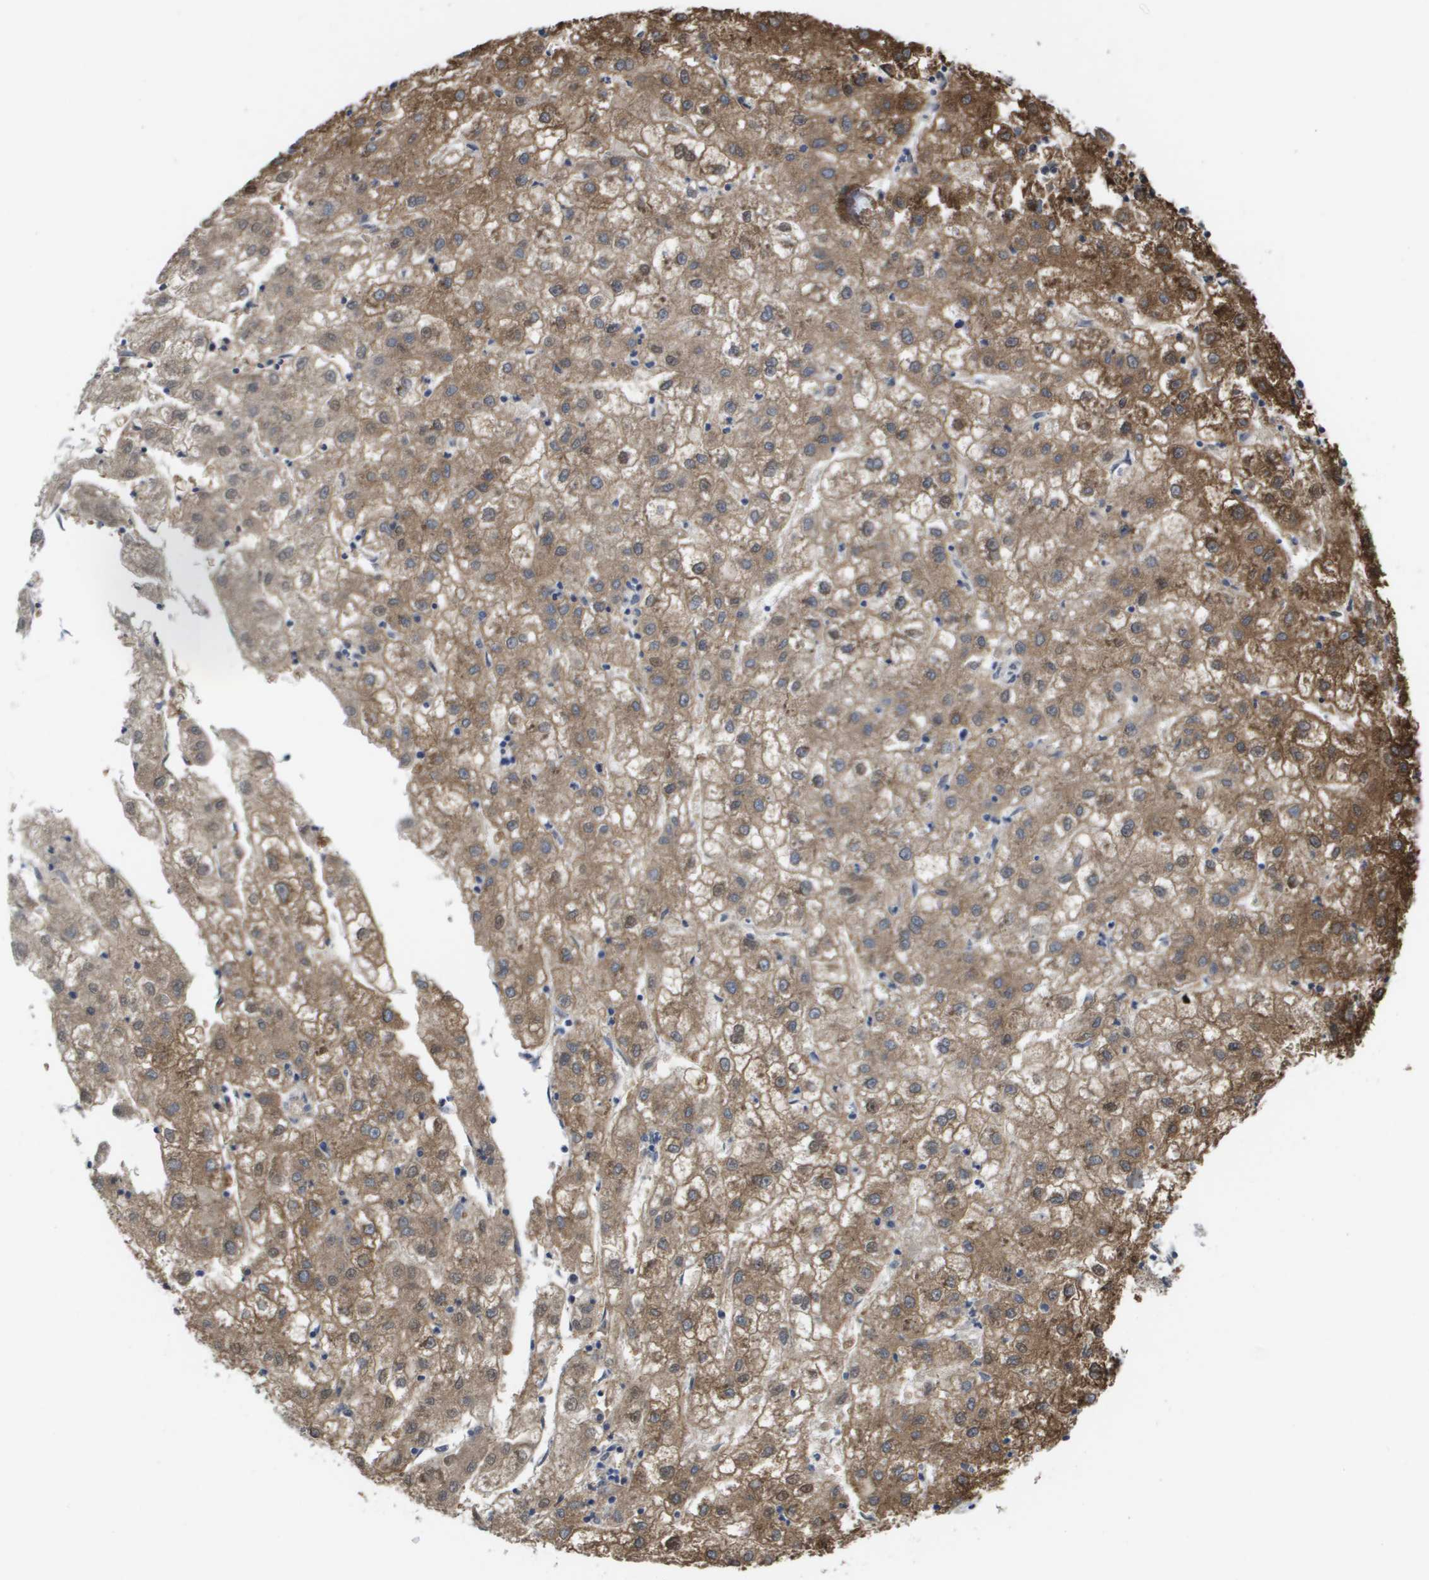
{"staining": {"intensity": "moderate", "quantity": ">75%", "location": "cytoplasmic/membranous"}, "tissue": "liver cancer", "cell_type": "Tumor cells", "image_type": "cancer", "snomed": [{"axis": "morphology", "description": "Carcinoma, Hepatocellular, NOS"}, {"axis": "topography", "description": "Liver"}], "caption": "A photomicrograph of liver cancer stained for a protein demonstrates moderate cytoplasmic/membranous brown staining in tumor cells.", "gene": "AMBRA1", "patient": {"sex": "male", "age": 72}}